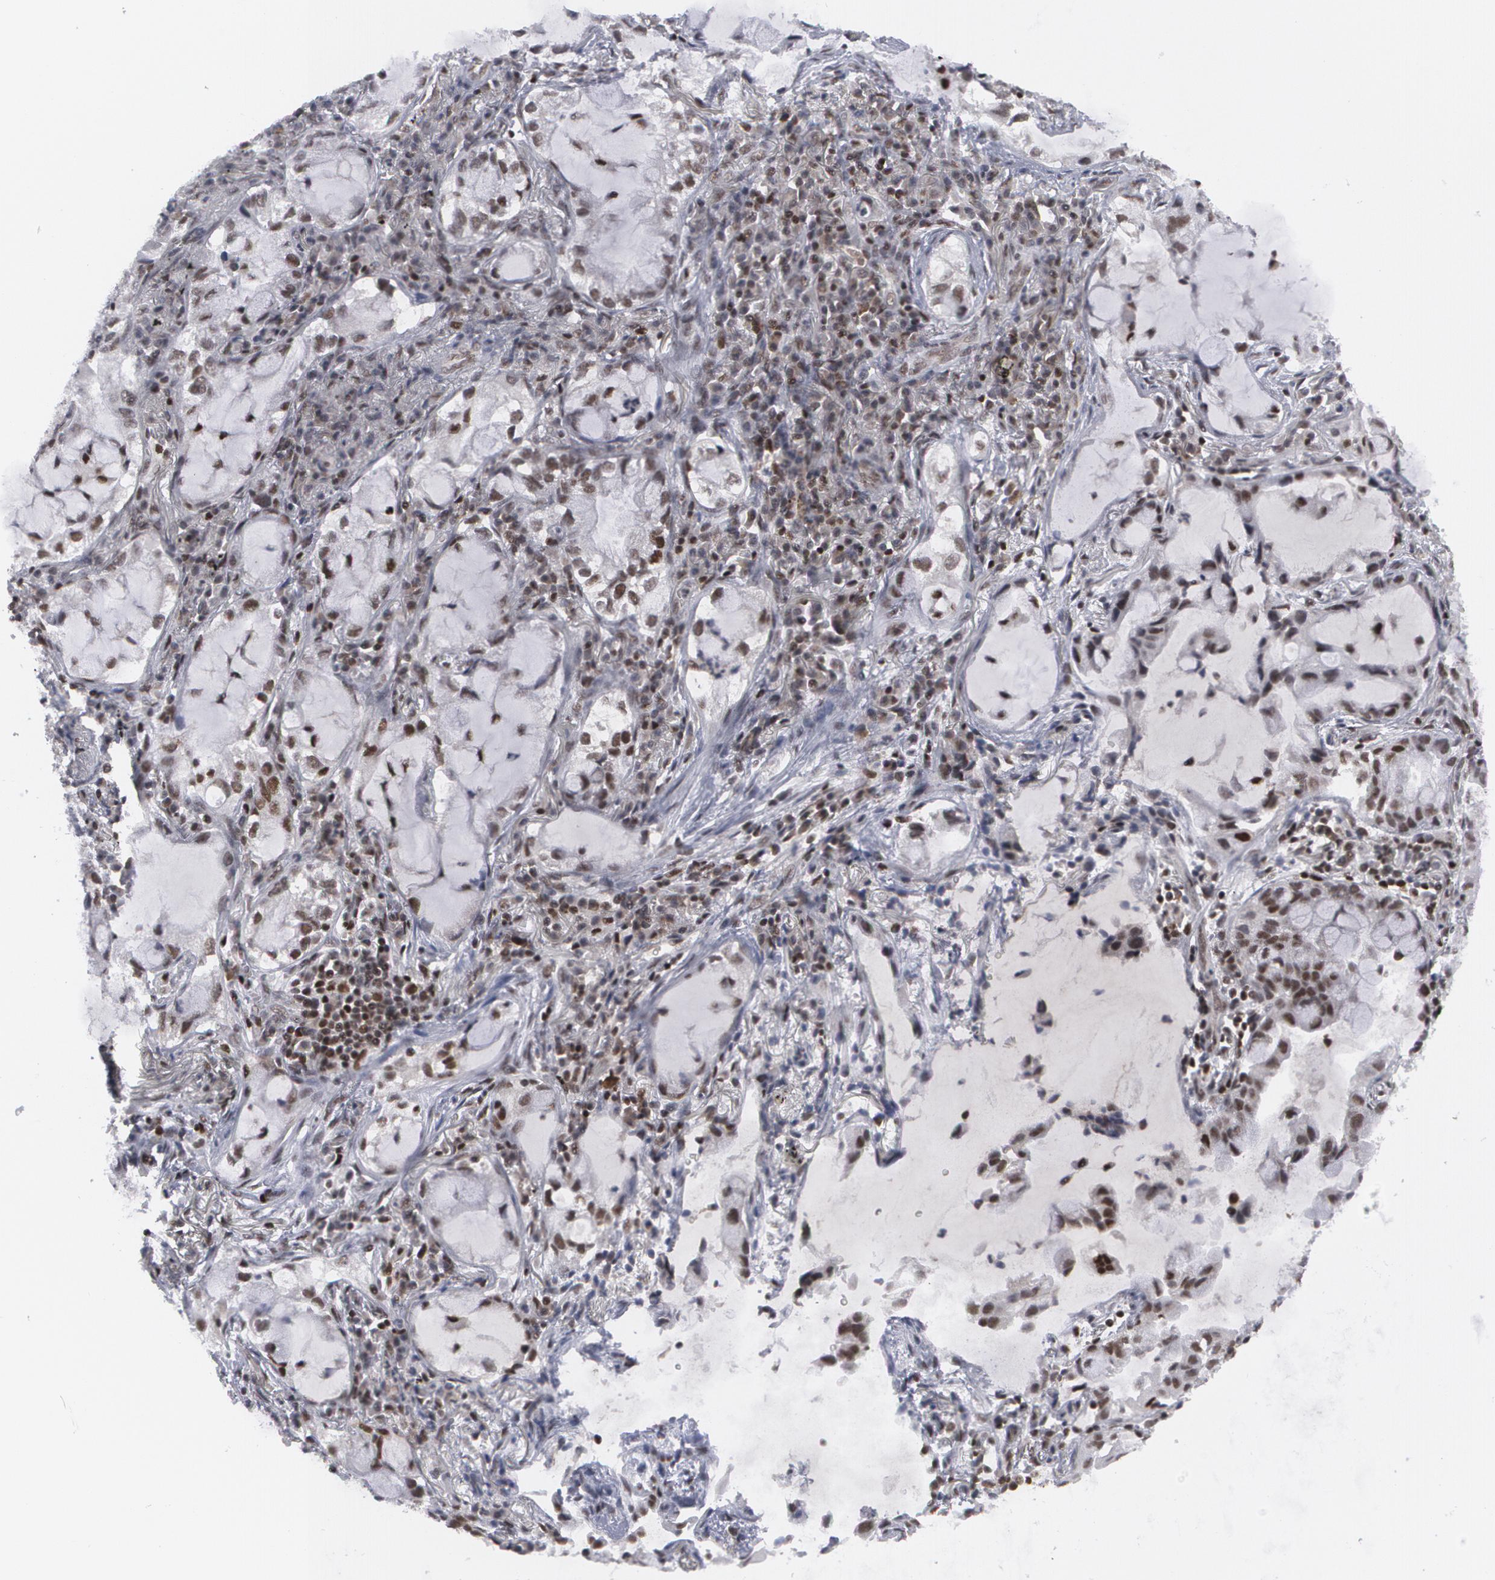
{"staining": {"intensity": "moderate", "quantity": "25%-75%", "location": "nuclear"}, "tissue": "lung cancer", "cell_type": "Tumor cells", "image_type": "cancer", "snomed": [{"axis": "morphology", "description": "Adenocarcinoma, NOS"}, {"axis": "topography", "description": "Lung"}], "caption": "A micrograph of lung adenocarcinoma stained for a protein exhibits moderate nuclear brown staining in tumor cells.", "gene": "MCL1", "patient": {"sex": "female", "age": 50}}